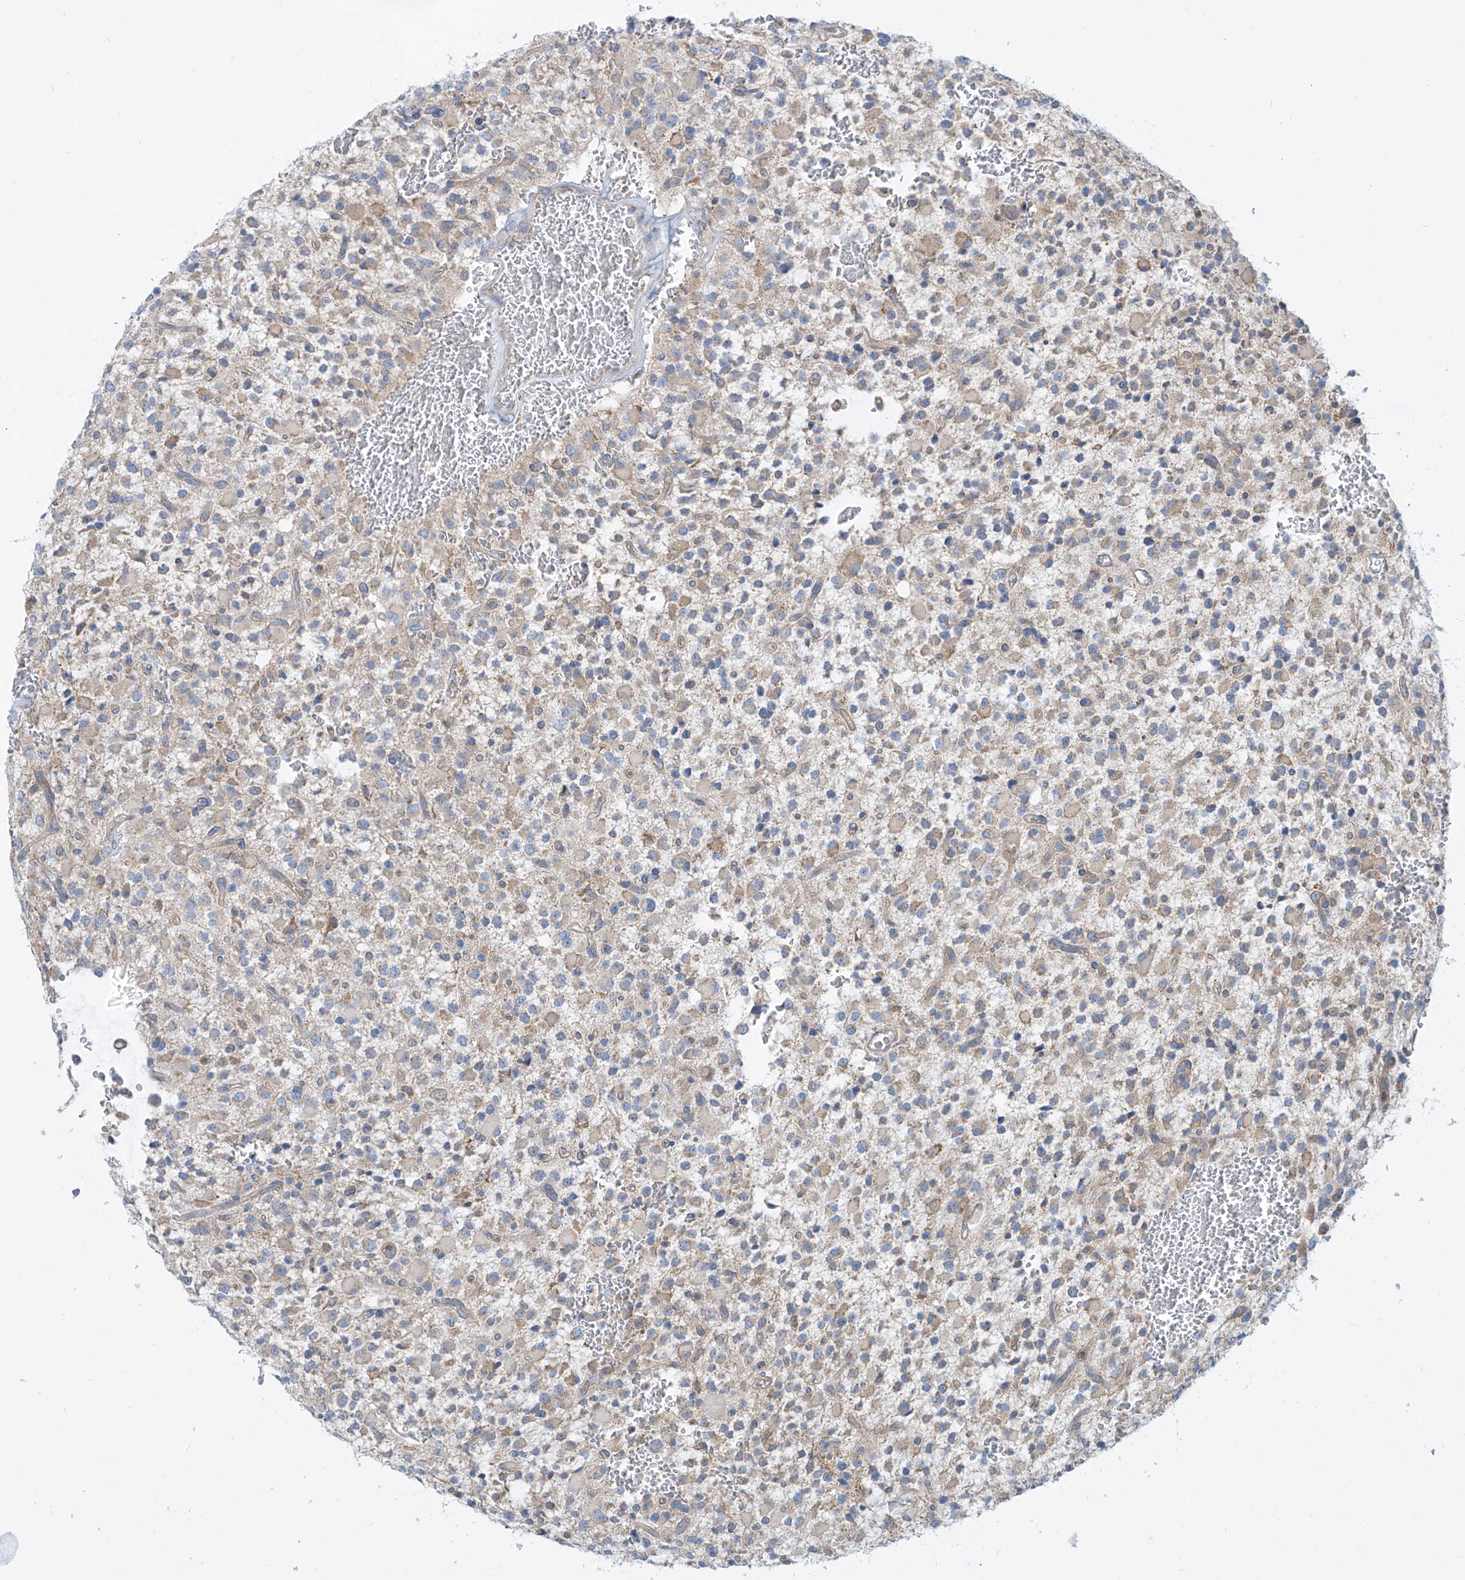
{"staining": {"intensity": "weak", "quantity": "<25%", "location": "cytoplasmic/membranous"}, "tissue": "glioma", "cell_type": "Tumor cells", "image_type": "cancer", "snomed": [{"axis": "morphology", "description": "Glioma, malignant, High grade"}, {"axis": "topography", "description": "Brain"}], "caption": "Glioma stained for a protein using immunohistochemistry (IHC) demonstrates no positivity tumor cells.", "gene": "DGKQ", "patient": {"sex": "male", "age": 34}}